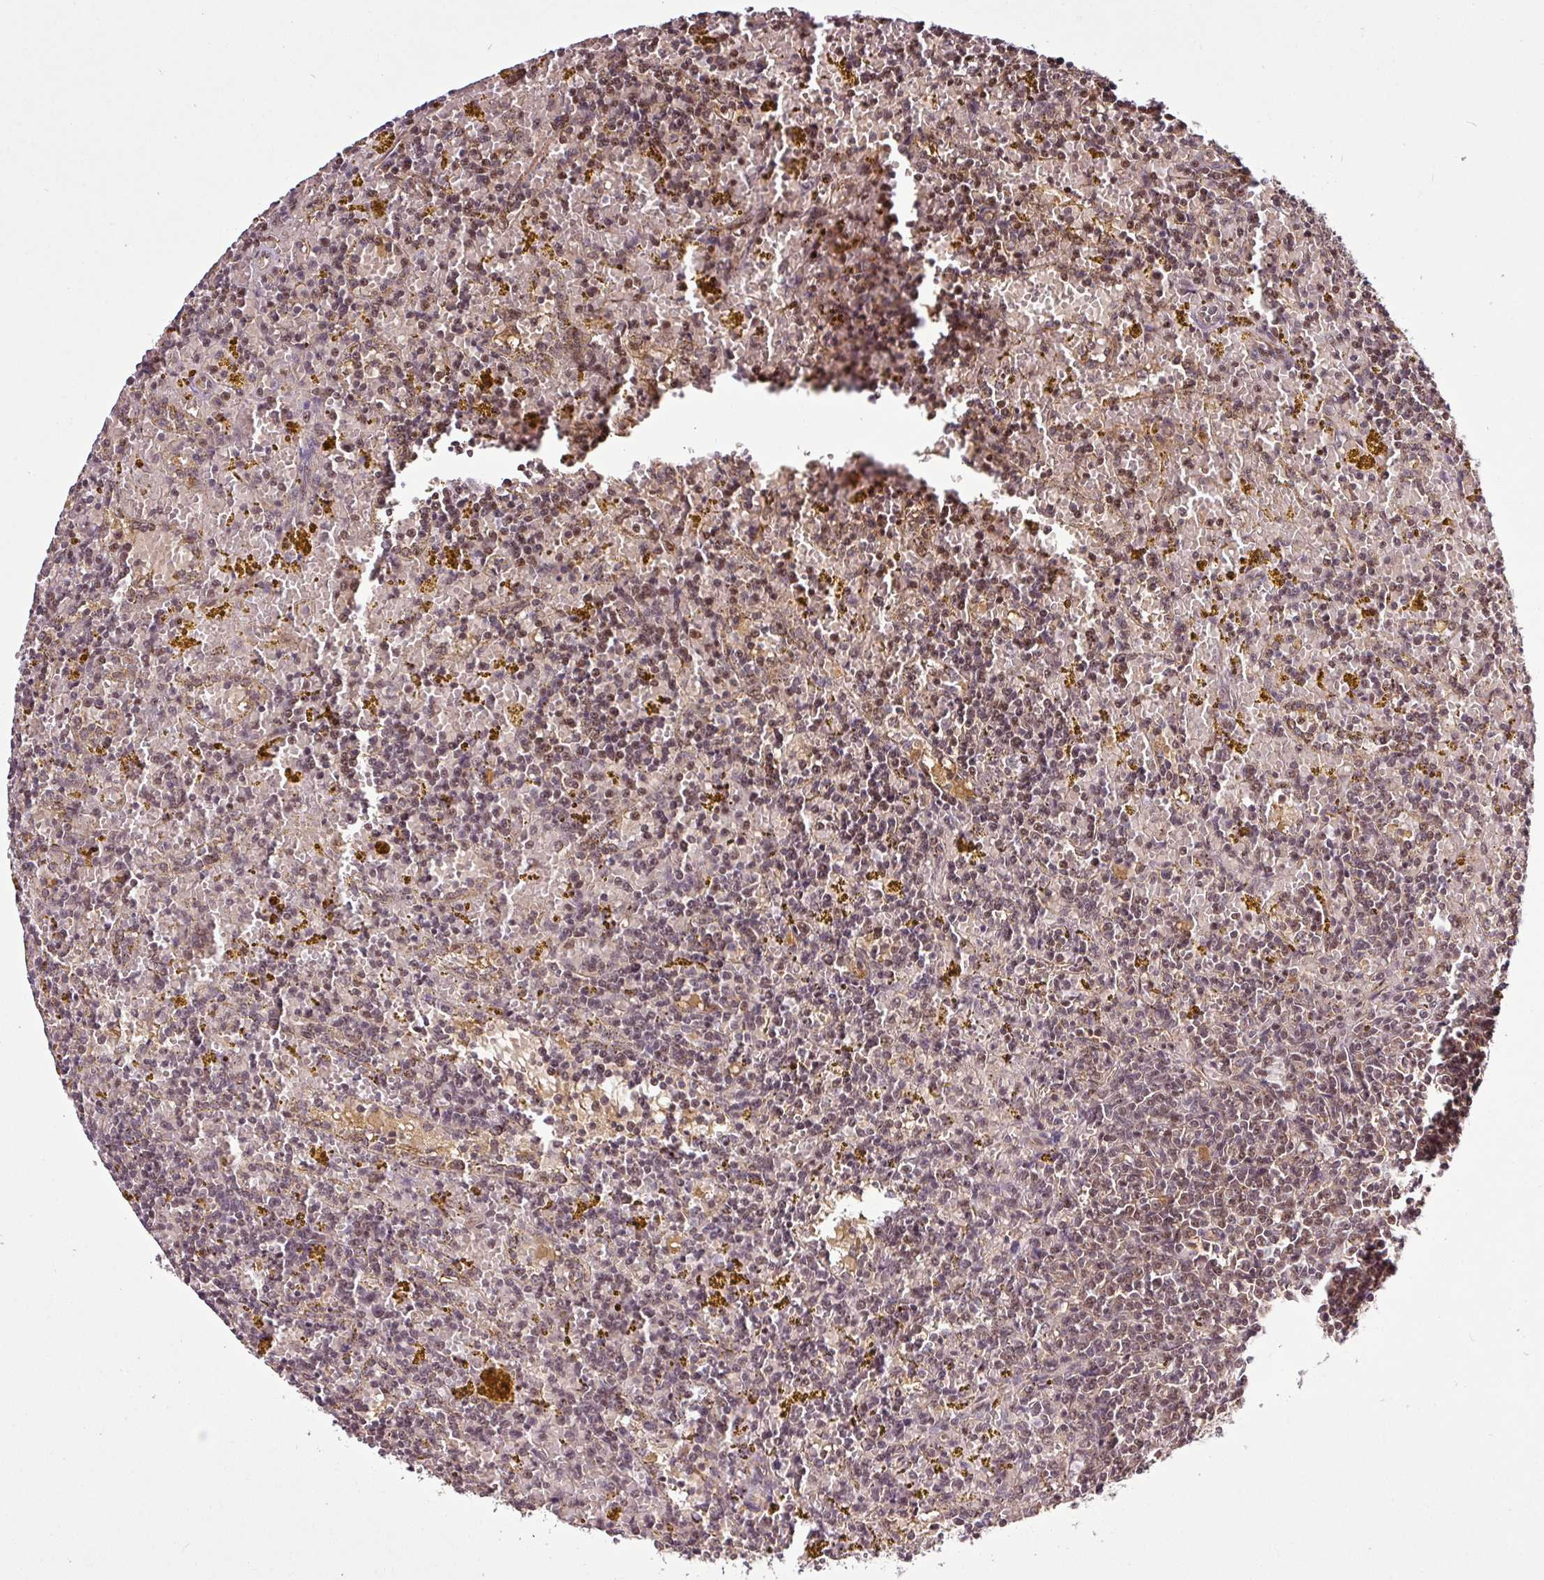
{"staining": {"intensity": "moderate", "quantity": ">75%", "location": "cytoplasmic/membranous,nuclear"}, "tissue": "lymphoma", "cell_type": "Tumor cells", "image_type": "cancer", "snomed": [{"axis": "morphology", "description": "Malignant lymphoma, non-Hodgkin's type, Low grade"}, {"axis": "topography", "description": "Spleen"}, {"axis": "topography", "description": "Lymph node"}], "caption": "Immunohistochemical staining of lymphoma displays moderate cytoplasmic/membranous and nuclear protein positivity in about >75% of tumor cells. (IHC, brightfield microscopy, high magnification).", "gene": "ITPKC", "patient": {"sex": "female", "age": 66}}